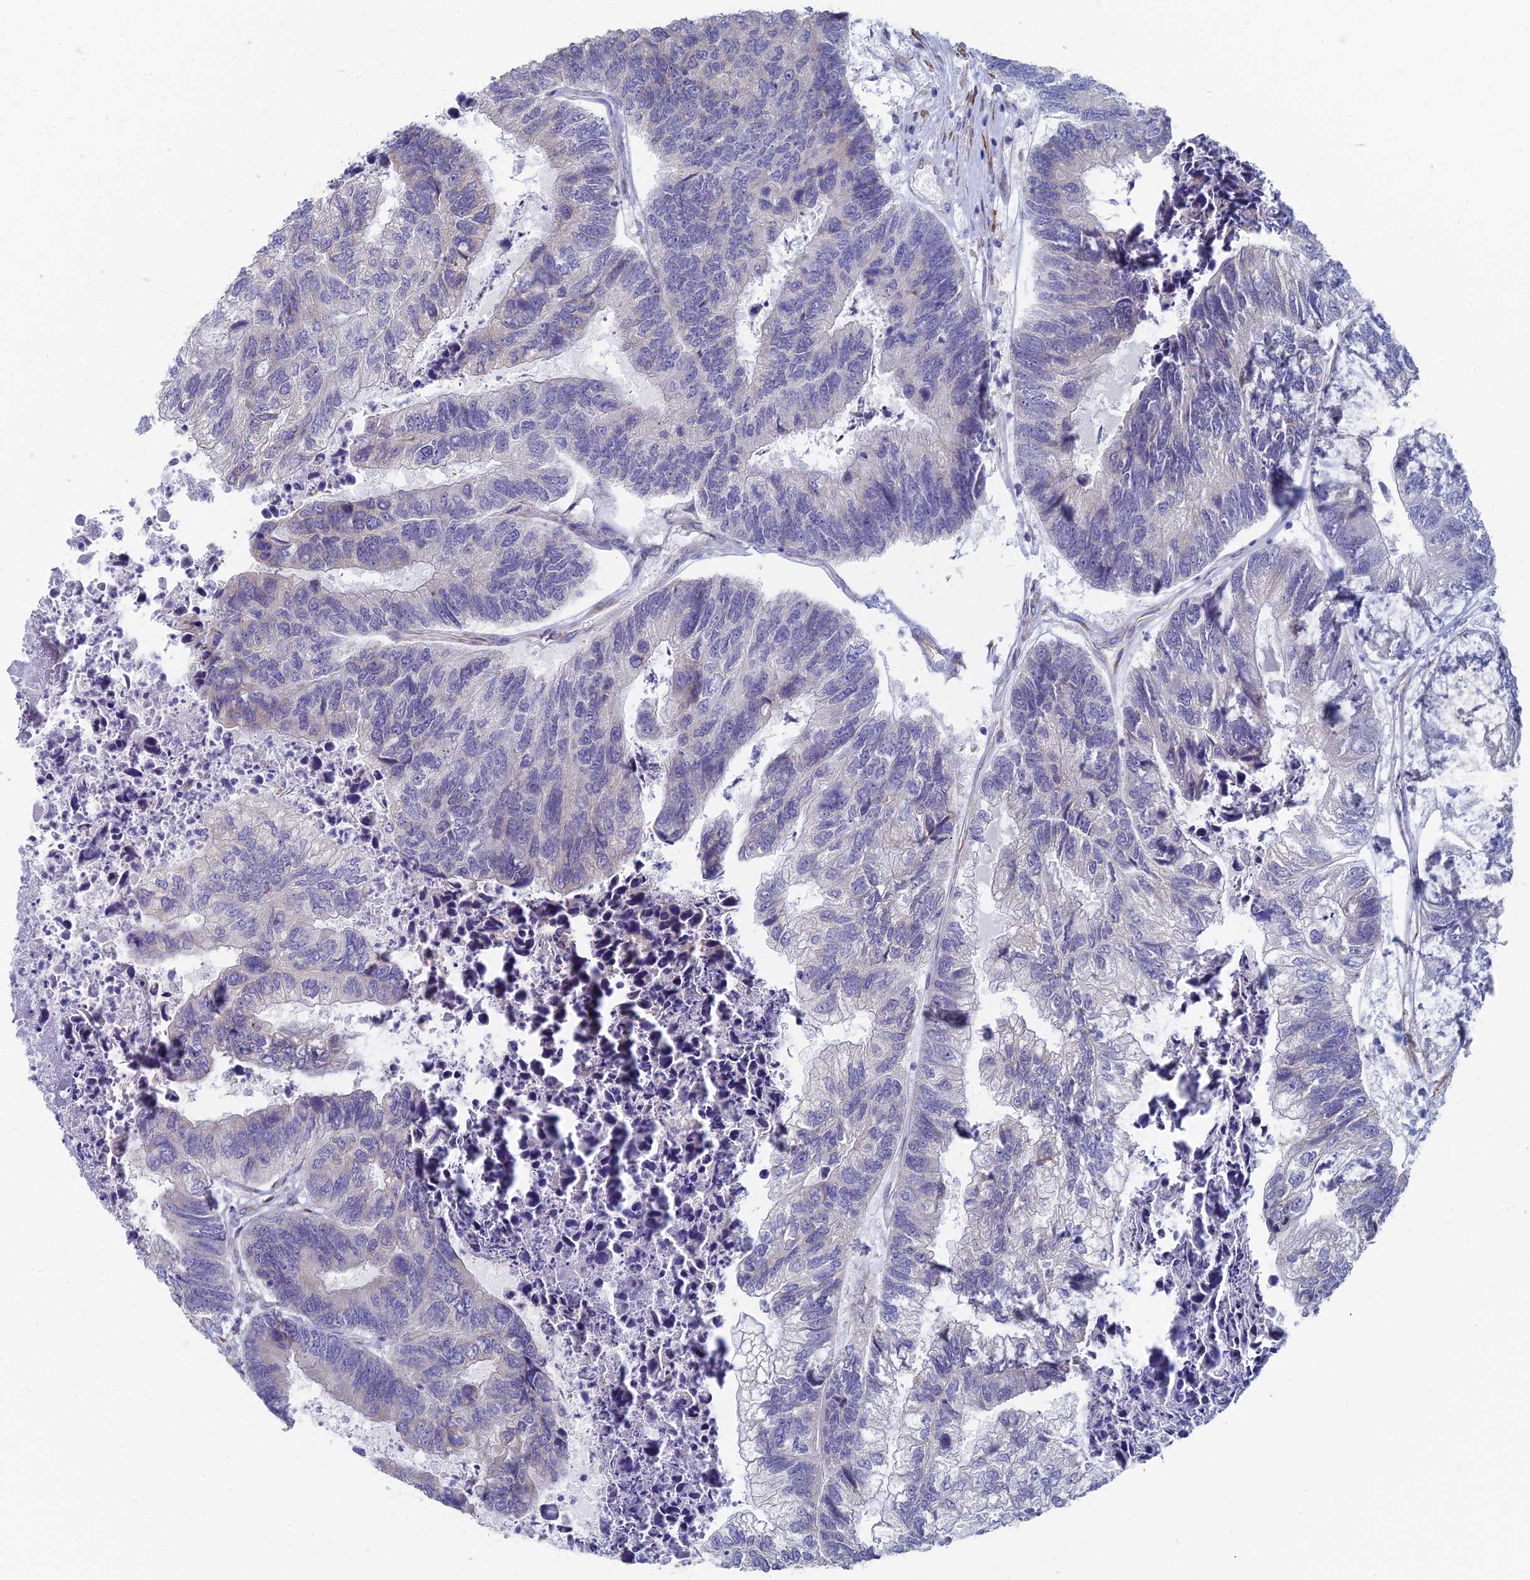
{"staining": {"intensity": "negative", "quantity": "none", "location": "none"}, "tissue": "colorectal cancer", "cell_type": "Tumor cells", "image_type": "cancer", "snomed": [{"axis": "morphology", "description": "Adenocarcinoma, NOS"}, {"axis": "topography", "description": "Colon"}], "caption": "A high-resolution histopathology image shows IHC staining of adenocarcinoma (colorectal), which displays no significant positivity in tumor cells.", "gene": "TNNT3", "patient": {"sex": "female", "age": 67}}